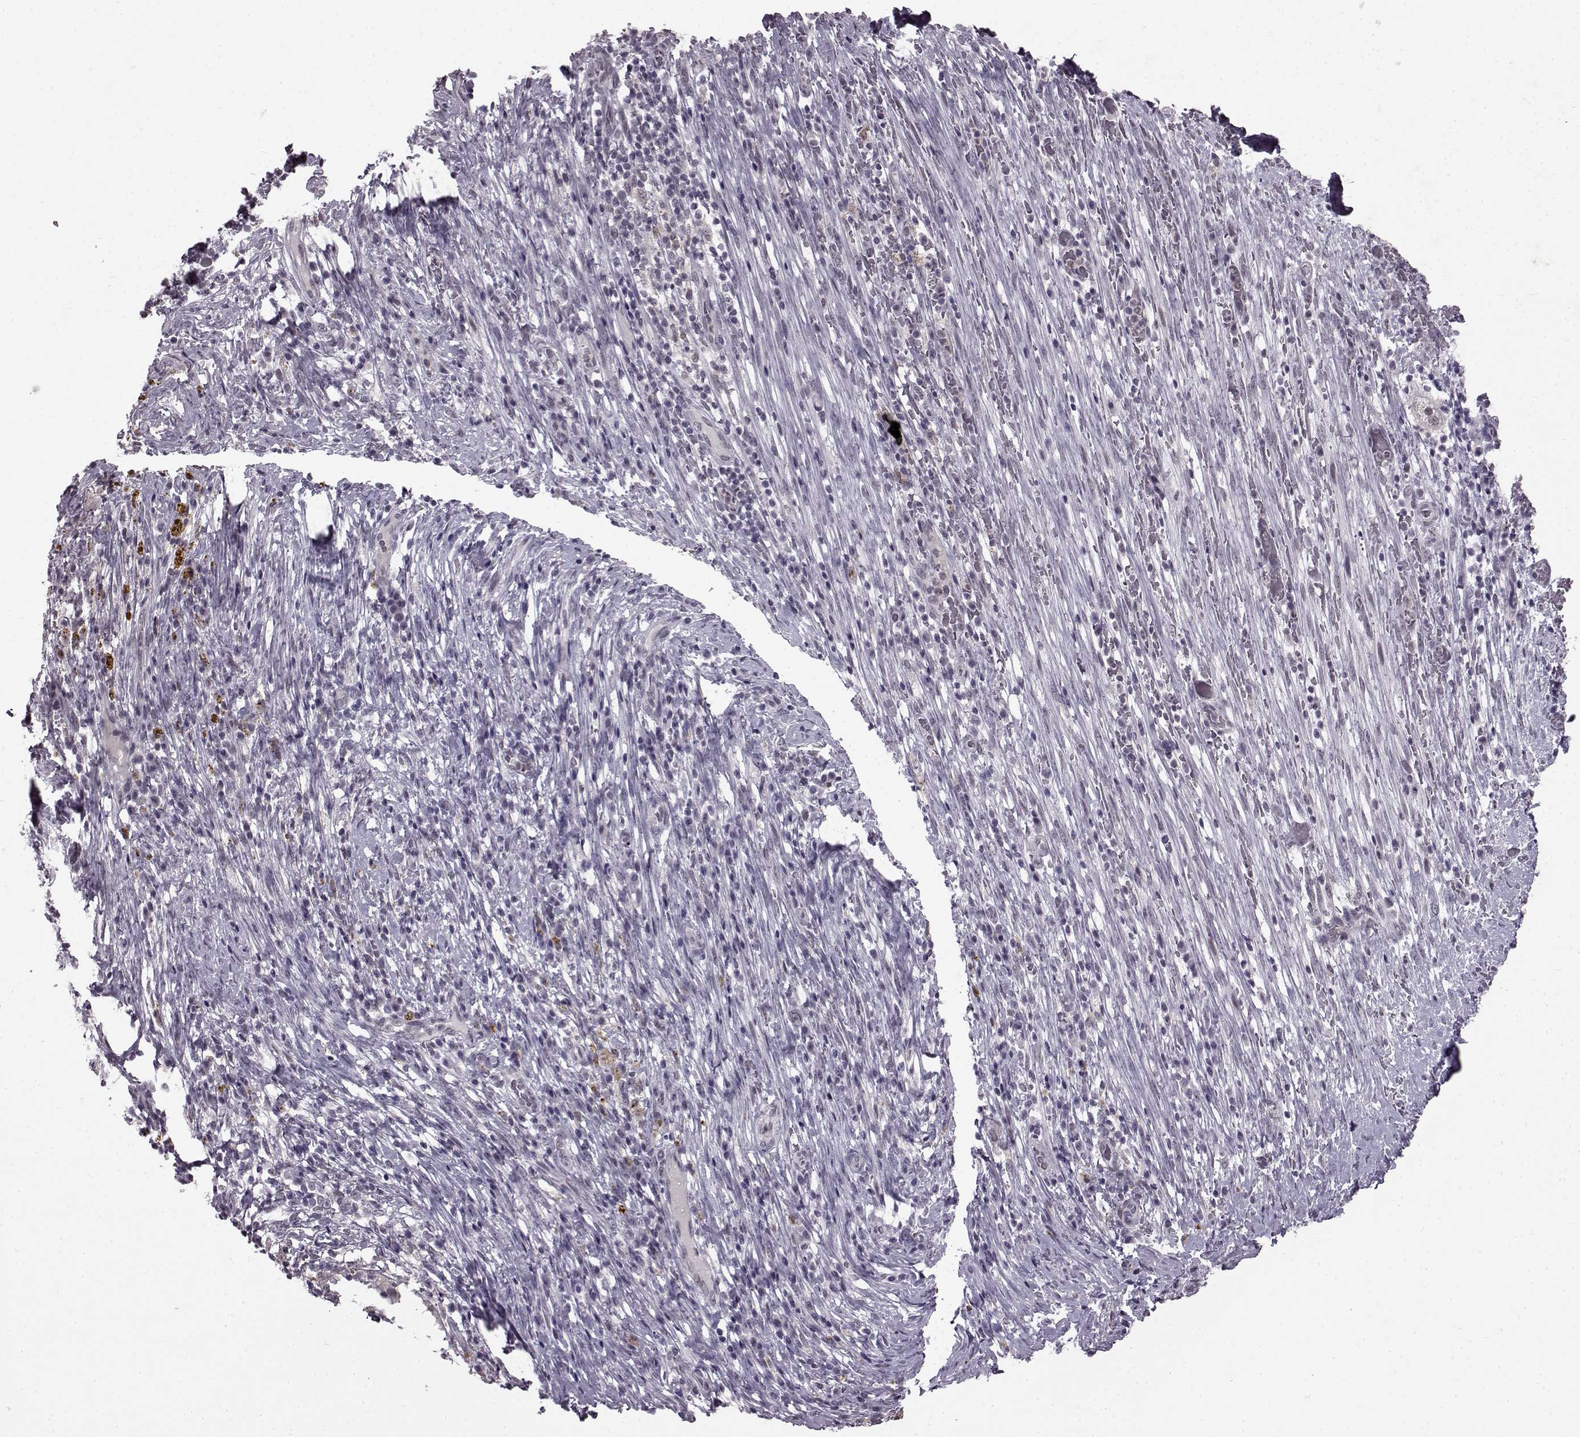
{"staining": {"intensity": "negative", "quantity": "none", "location": "none"}, "tissue": "cervical cancer", "cell_type": "Tumor cells", "image_type": "cancer", "snomed": [{"axis": "morphology", "description": "Squamous cell carcinoma, NOS"}, {"axis": "topography", "description": "Cervix"}], "caption": "Immunohistochemistry photomicrograph of neoplastic tissue: human squamous cell carcinoma (cervical) stained with DAB reveals no significant protein staining in tumor cells. Nuclei are stained in blue.", "gene": "SLC28A2", "patient": {"sex": "female", "age": 51}}